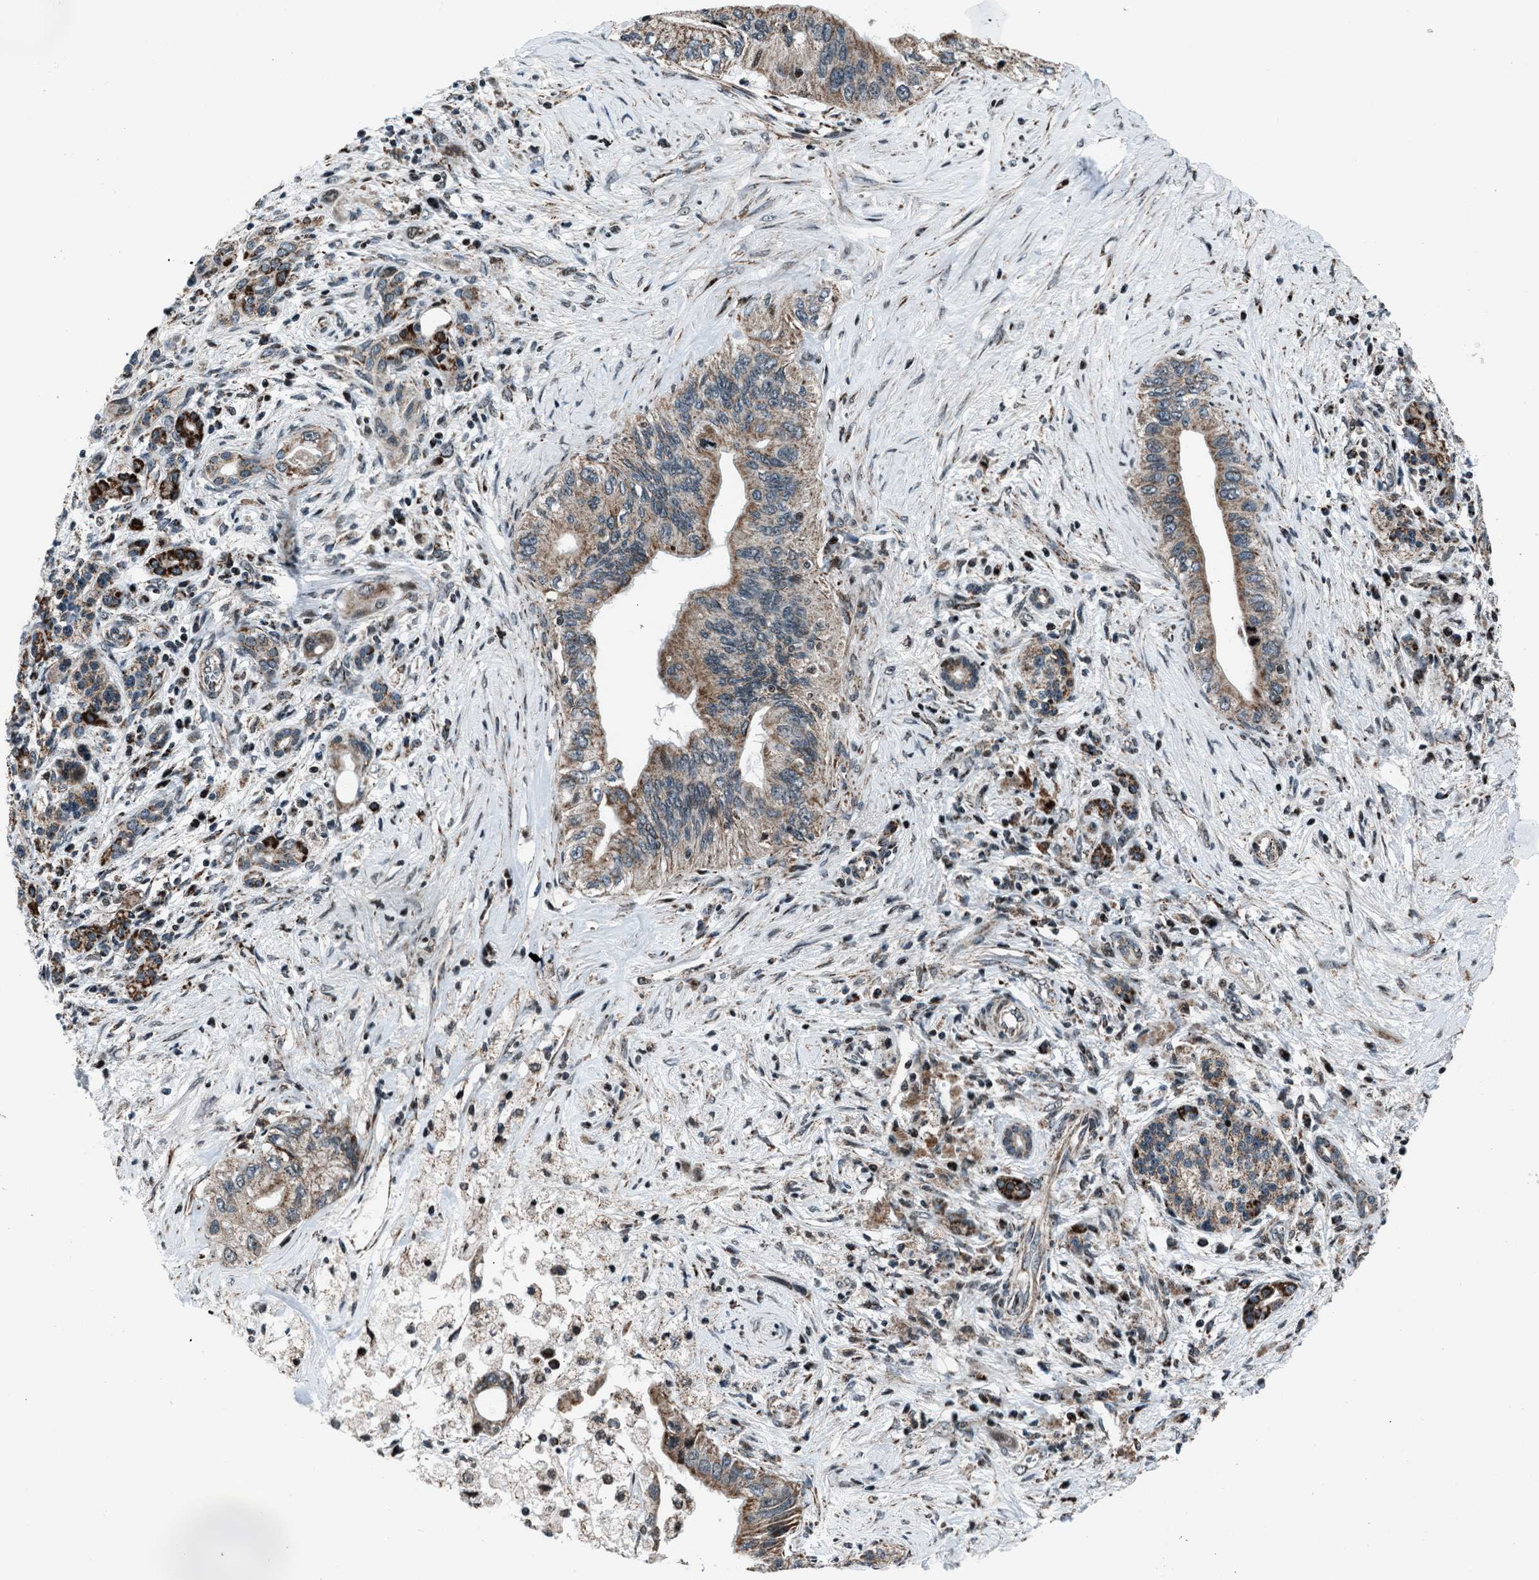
{"staining": {"intensity": "moderate", "quantity": ">75%", "location": "cytoplasmic/membranous"}, "tissue": "pancreatic cancer", "cell_type": "Tumor cells", "image_type": "cancer", "snomed": [{"axis": "morphology", "description": "Adenocarcinoma, NOS"}, {"axis": "topography", "description": "Pancreas"}], "caption": "Adenocarcinoma (pancreatic) stained for a protein displays moderate cytoplasmic/membranous positivity in tumor cells. Using DAB (3,3'-diaminobenzidine) (brown) and hematoxylin (blue) stains, captured at high magnification using brightfield microscopy.", "gene": "MORC3", "patient": {"sex": "female", "age": 73}}